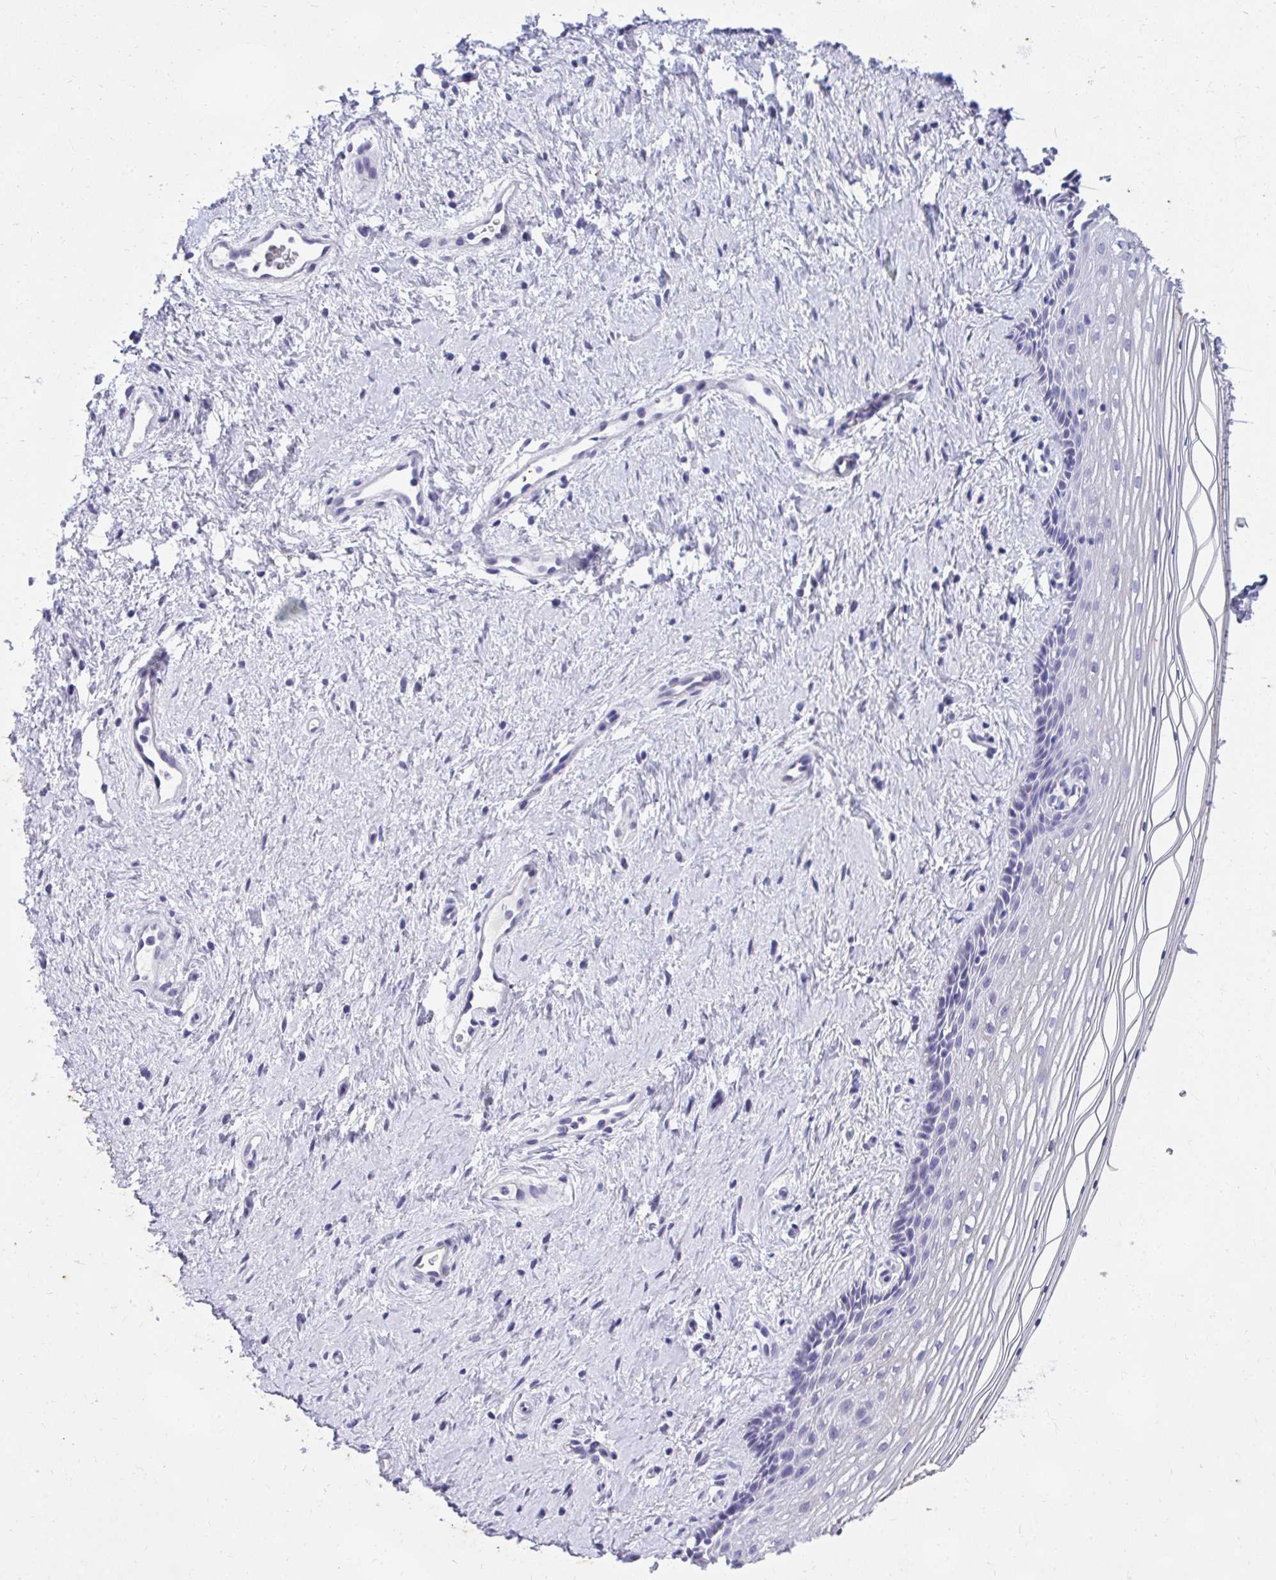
{"staining": {"intensity": "negative", "quantity": "none", "location": "none"}, "tissue": "vagina", "cell_type": "Squamous epithelial cells", "image_type": "normal", "snomed": [{"axis": "morphology", "description": "Normal tissue, NOS"}, {"axis": "topography", "description": "Vagina"}], "caption": "Squamous epithelial cells are negative for protein expression in benign human vagina. Nuclei are stained in blue.", "gene": "KLK1", "patient": {"sex": "female", "age": 42}}